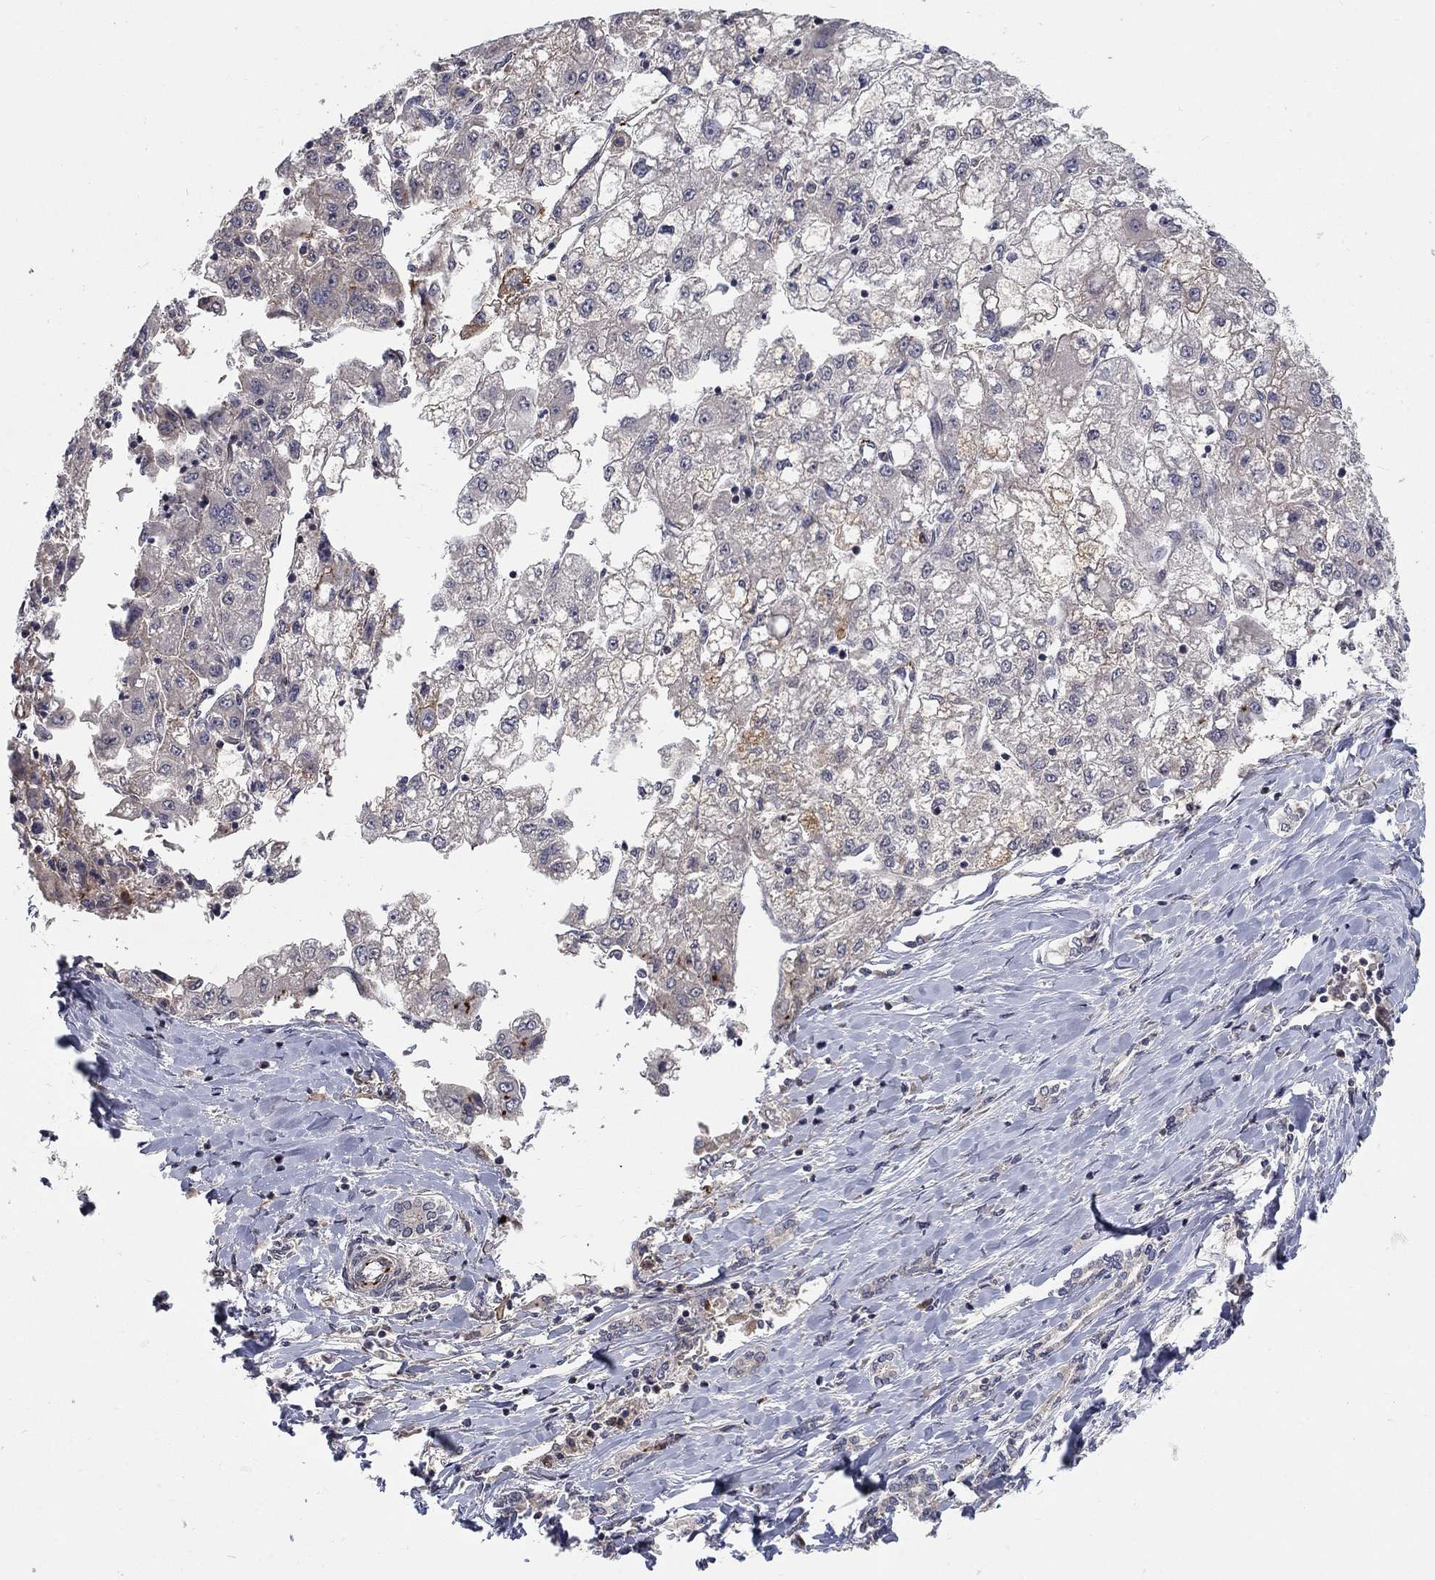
{"staining": {"intensity": "negative", "quantity": "none", "location": "none"}, "tissue": "liver cancer", "cell_type": "Tumor cells", "image_type": "cancer", "snomed": [{"axis": "morphology", "description": "Carcinoma, Hepatocellular, NOS"}, {"axis": "topography", "description": "Liver"}], "caption": "Liver cancer (hepatocellular carcinoma) was stained to show a protein in brown. There is no significant positivity in tumor cells.", "gene": "MSRA", "patient": {"sex": "male", "age": 40}}